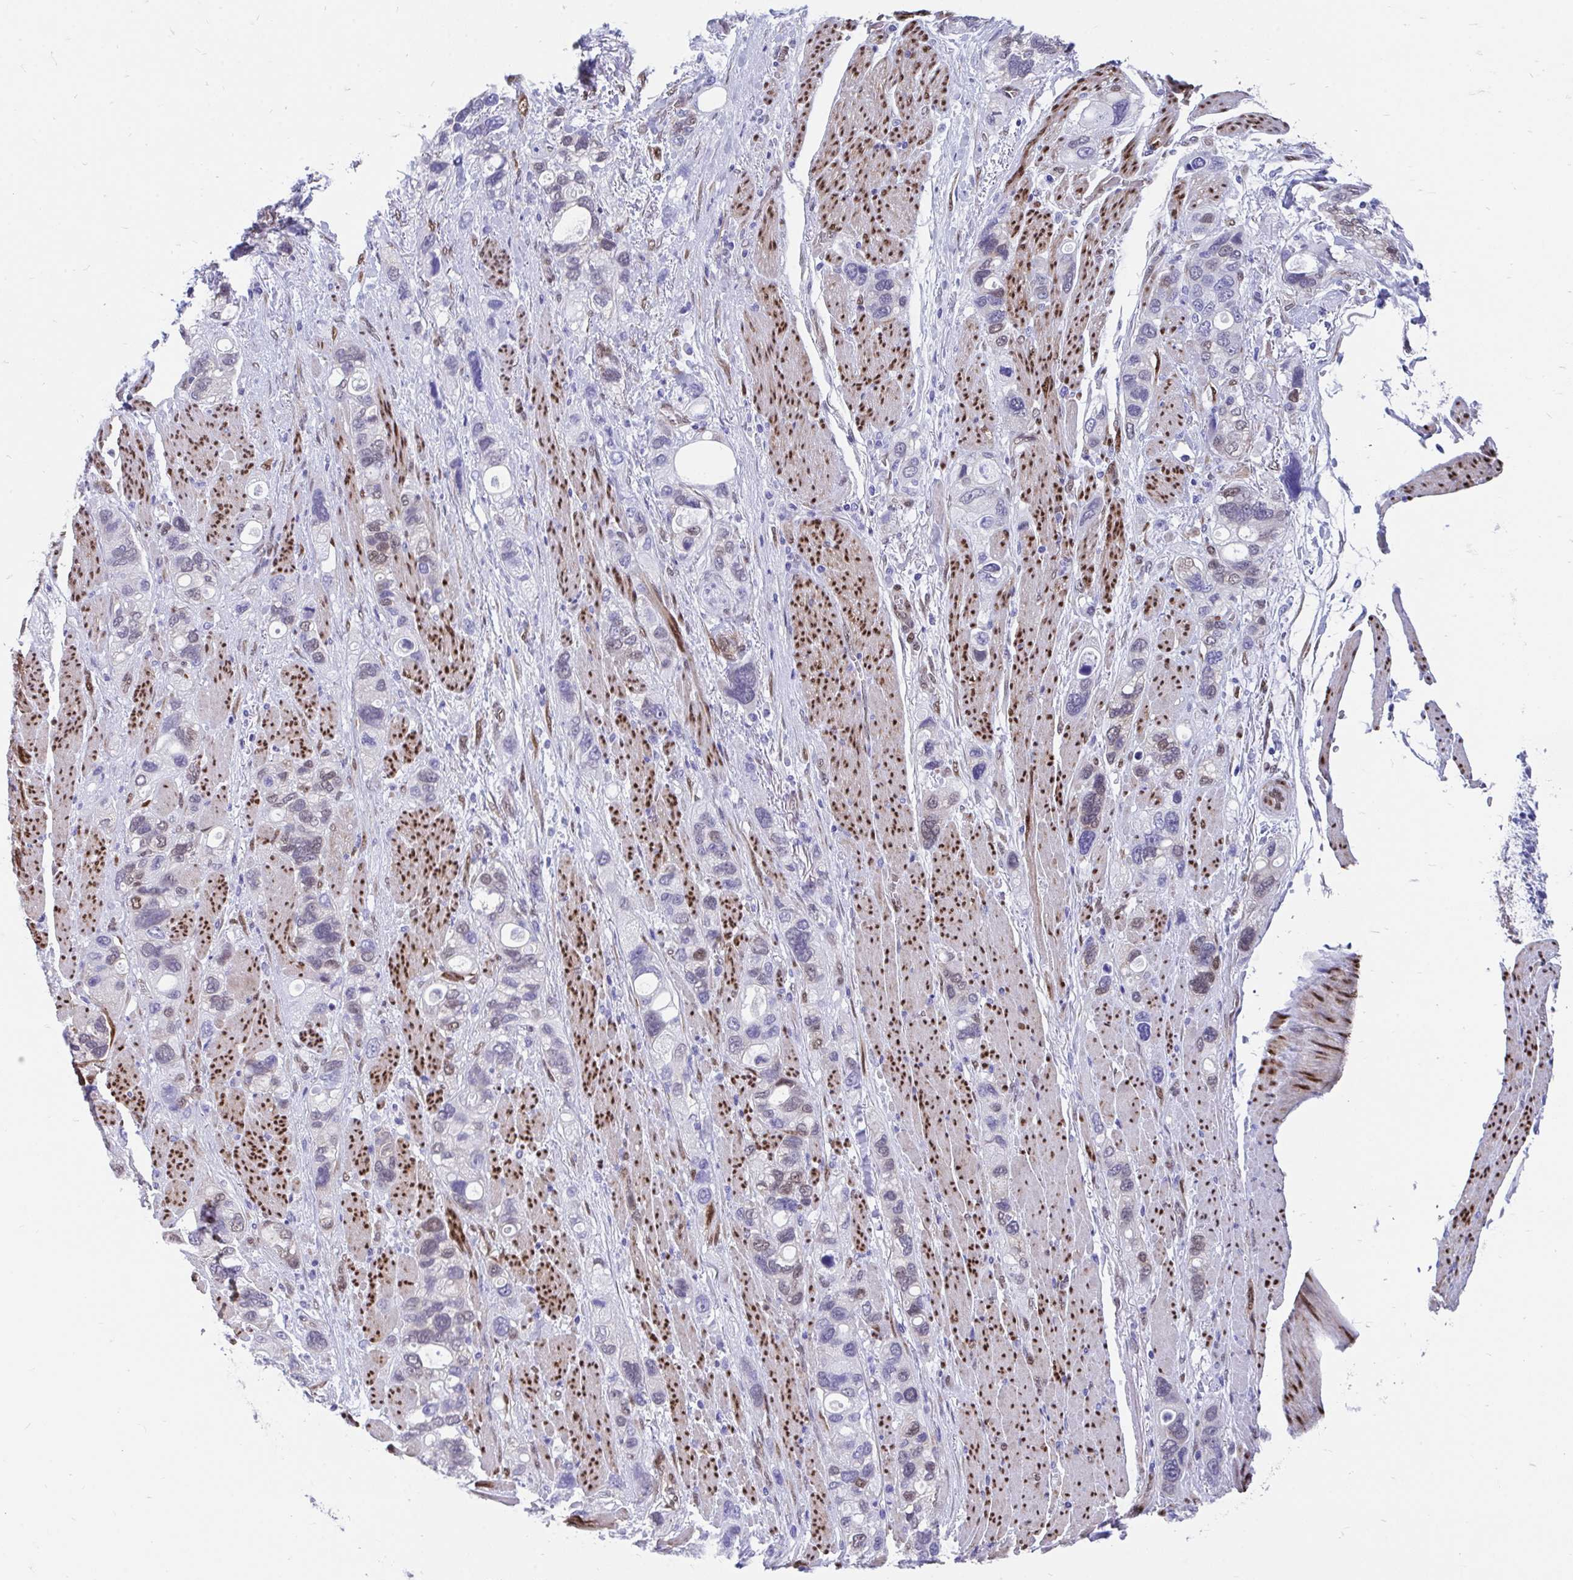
{"staining": {"intensity": "weak", "quantity": "<25%", "location": "nuclear"}, "tissue": "stomach cancer", "cell_type": "Tumor cells", "image_type": "cancer", "snomed": [{"axis": "morphology", "description": "Adenocarcinoma, NOS"}, {"axis": "topography", "description": "Stomach, upper"}], "caption": "Stomach adenocarcinoma stained for a protein using immunohistochemistry reveals no expression tumor cells.", "gene": "RBPMS", "patient": {"sex": "female", "age": 81}}